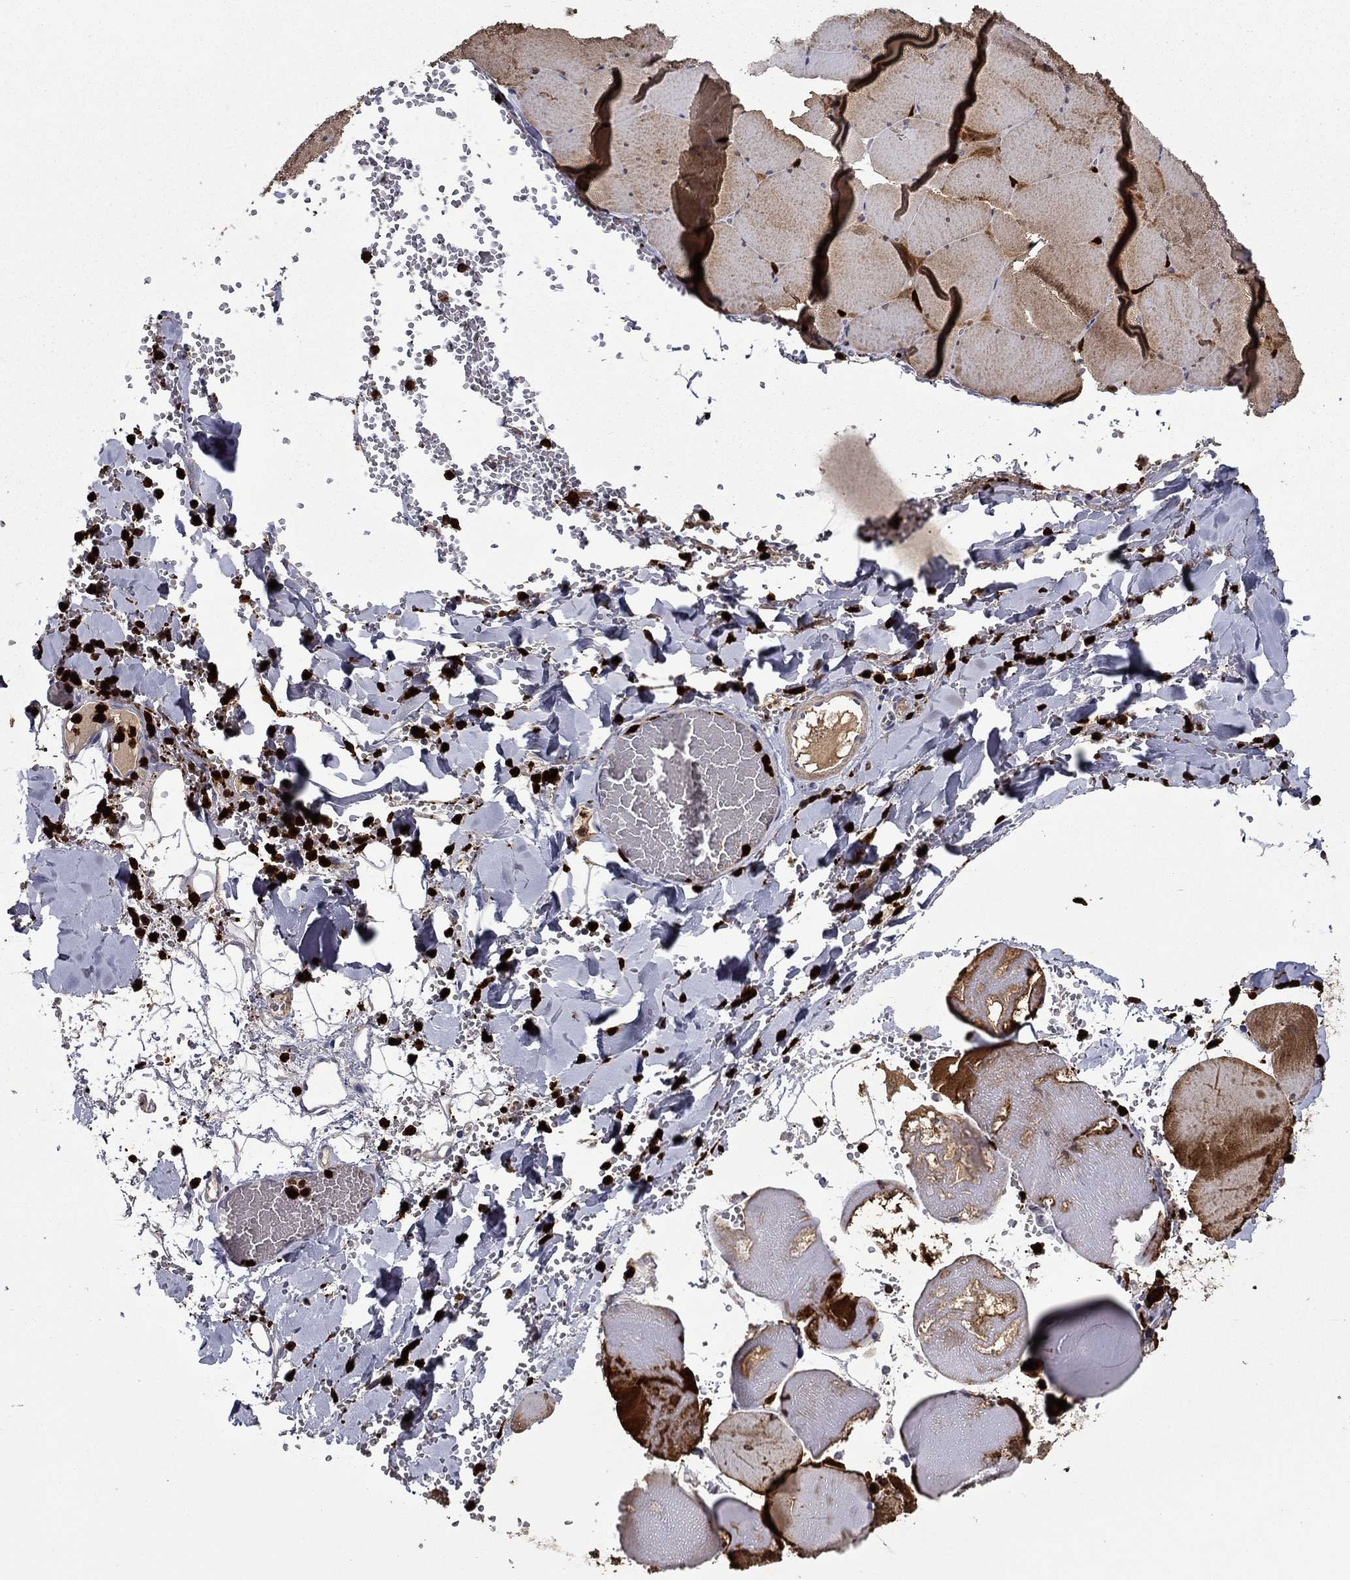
{"staining": {"intensity": "strong", "quantity": "25%-75%", "location": "cytoplasmic/membranous"}, "tissue": "skeletal muscle", "cell_type": "Myocytes", "image_type": "normal", "snomed": [{"axis": "morphology", "description": "Normal tissue, NOS"}, {"axis": "morphology", "description": "Malignant melanoma, Metastatic site"}, {"axis": "topography", "description": "Skeletal muscle"}], "caption": "Skeletal muscle stained with a brown dye exhibits strong cytoplasmic/membranous positive staining in about 25%-75% of myocytes.", "gene": "SATB1", "patient": {"sex": "male", "age": 50}}